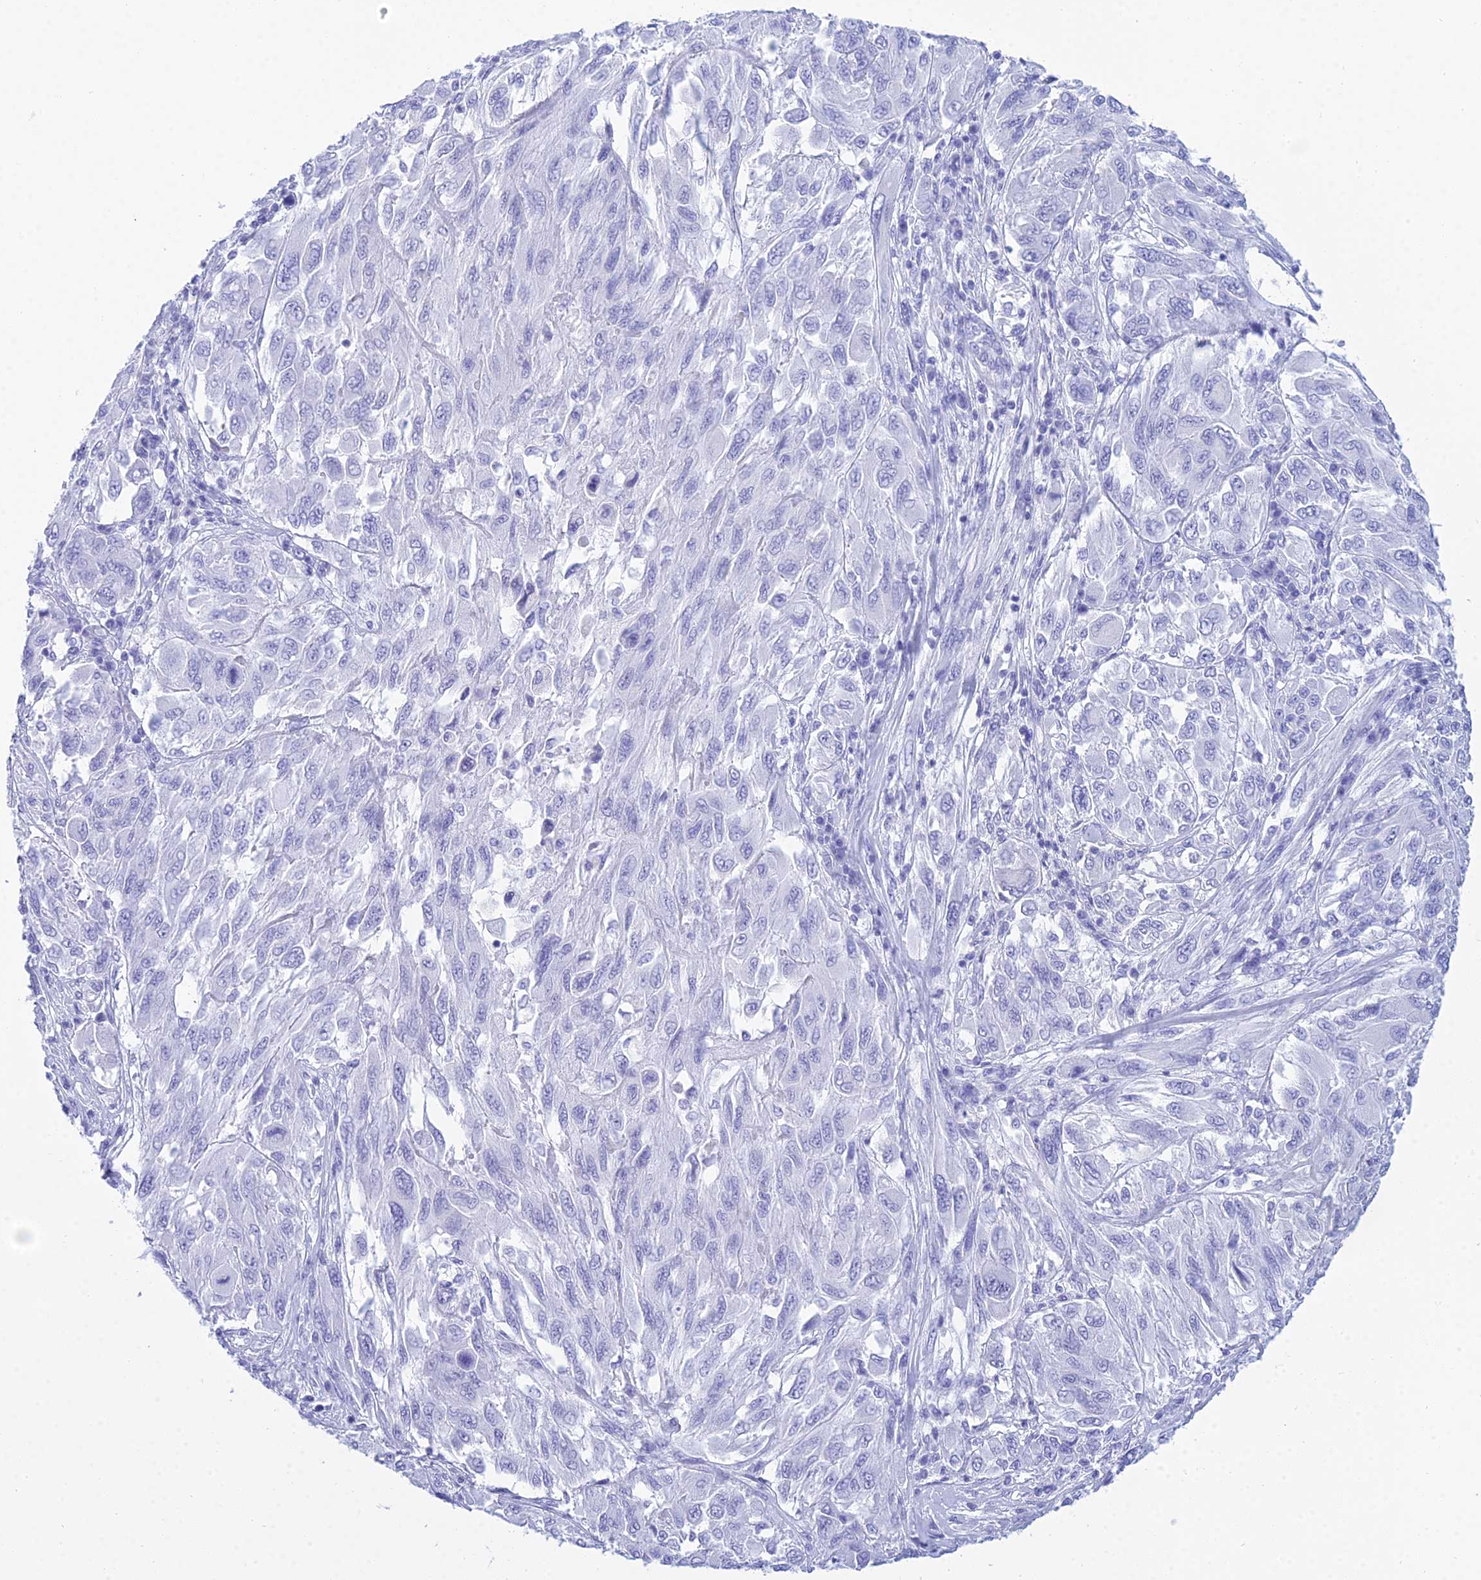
{"staining": {"intensity": "negative", "quantity": "none", "location": "none"}, "tissue": "melanoma", "cell_type": "Tumor cells", "image_type": "cancer", "snomed": [{"axis": "morphology", "description": "Malignant melanoma, NOS"}, {"axis": "topography", "description": "Skin"}], "caption": "Immunohistochemistry (IHC) of human malignant melanoma reveals no positivity in tumor cells.", "gene": "PATE4", "patient": {"sex": "female", "age": 91}}